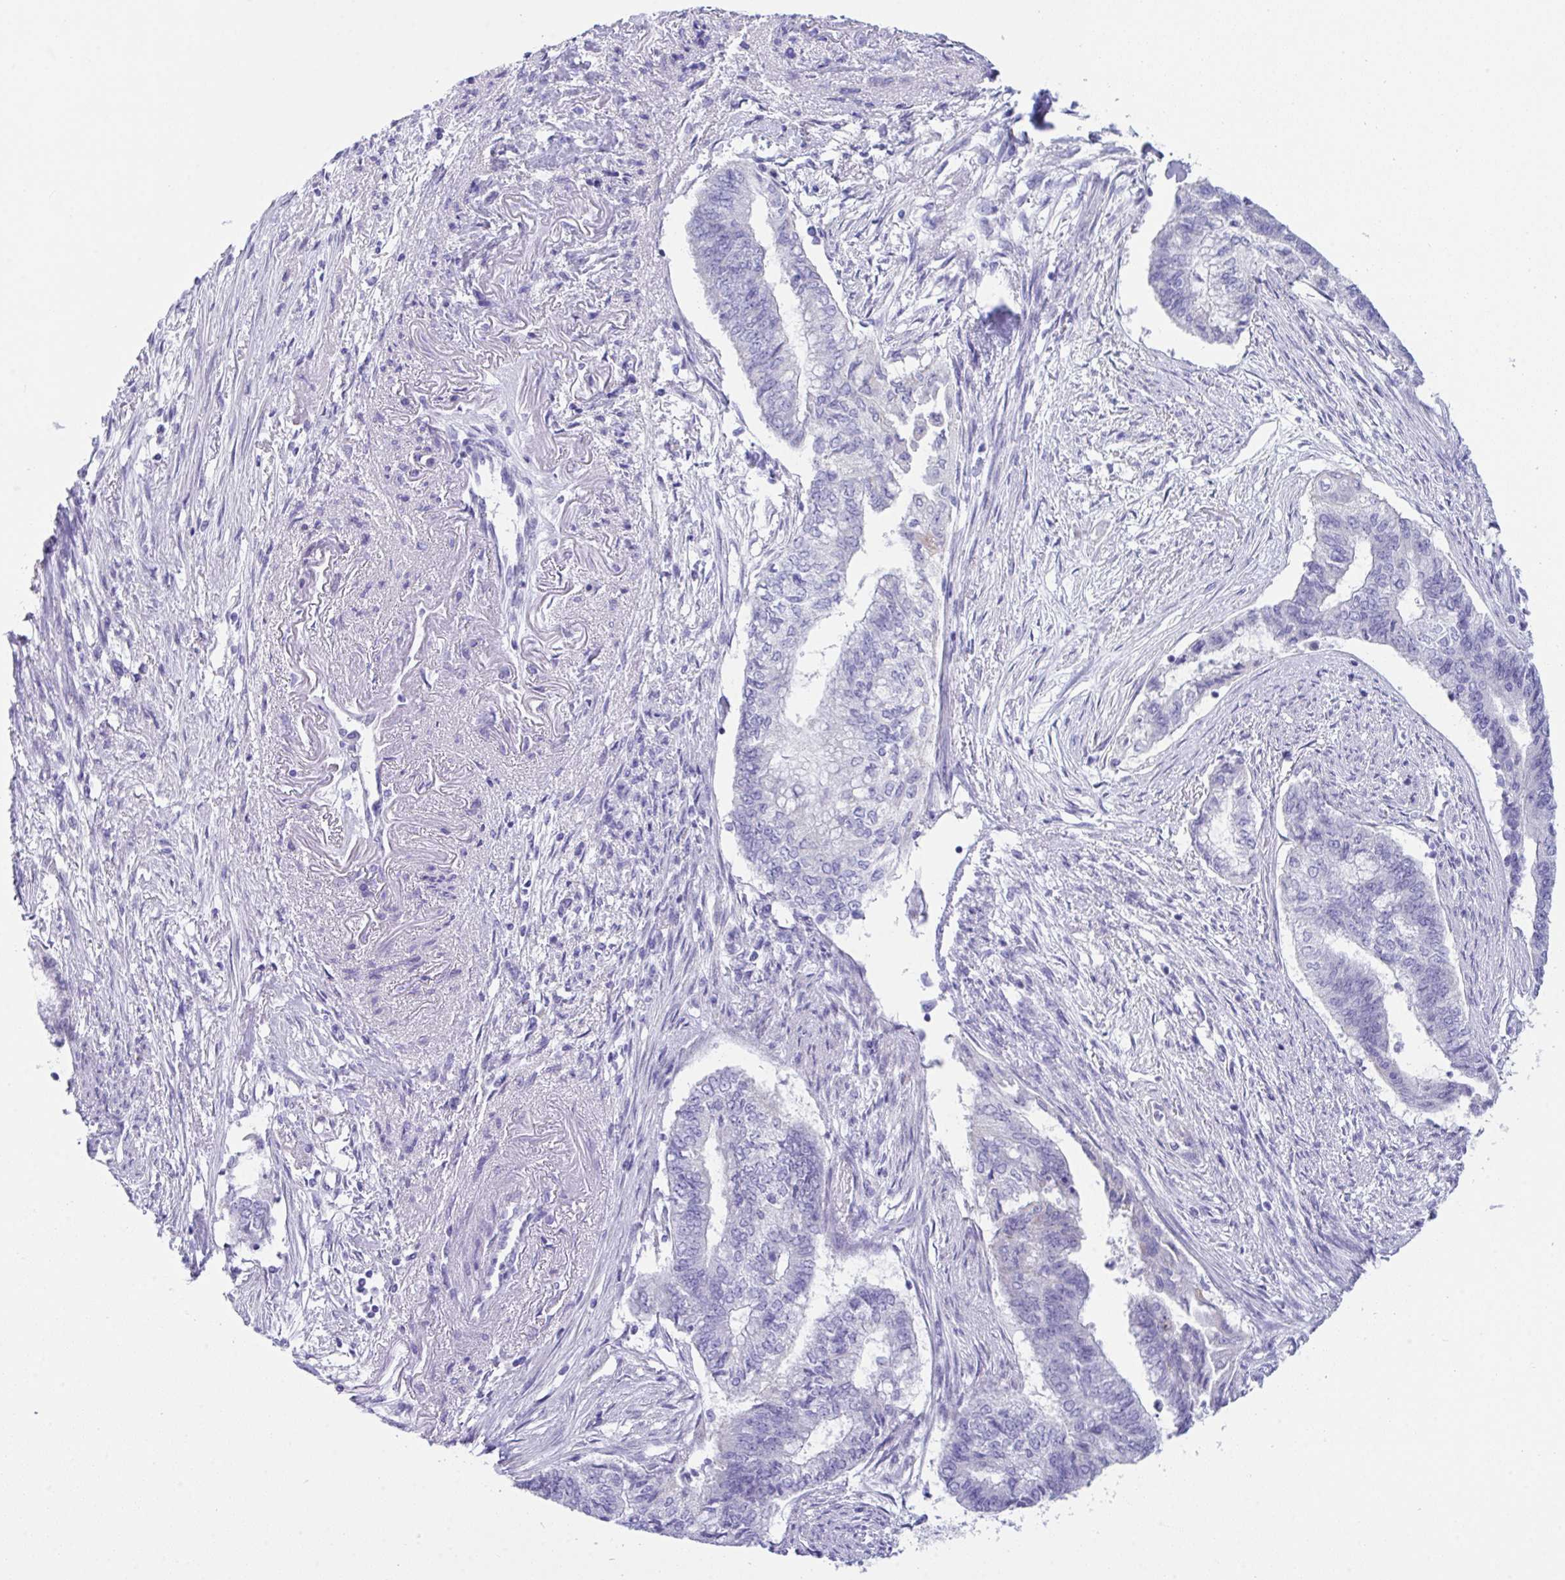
{"staining": {"intensity": "negative", "quantity": "none", "location": "none"}, "tissue": "endometrial cancer", "cell_type": "Tumor cells", "image_type": "cancer", "snomed": [{"axis": "morphology", "description": "Adenocarcinoma, NOS"}, {"axis": "topography", "description": "Endometrium"}], "caption": "Tumor cells show no significant expression in adenocarcinoma (endometrial).", "gene": "TMEM106B", "patient": {"sex": "female", "age": 65}}